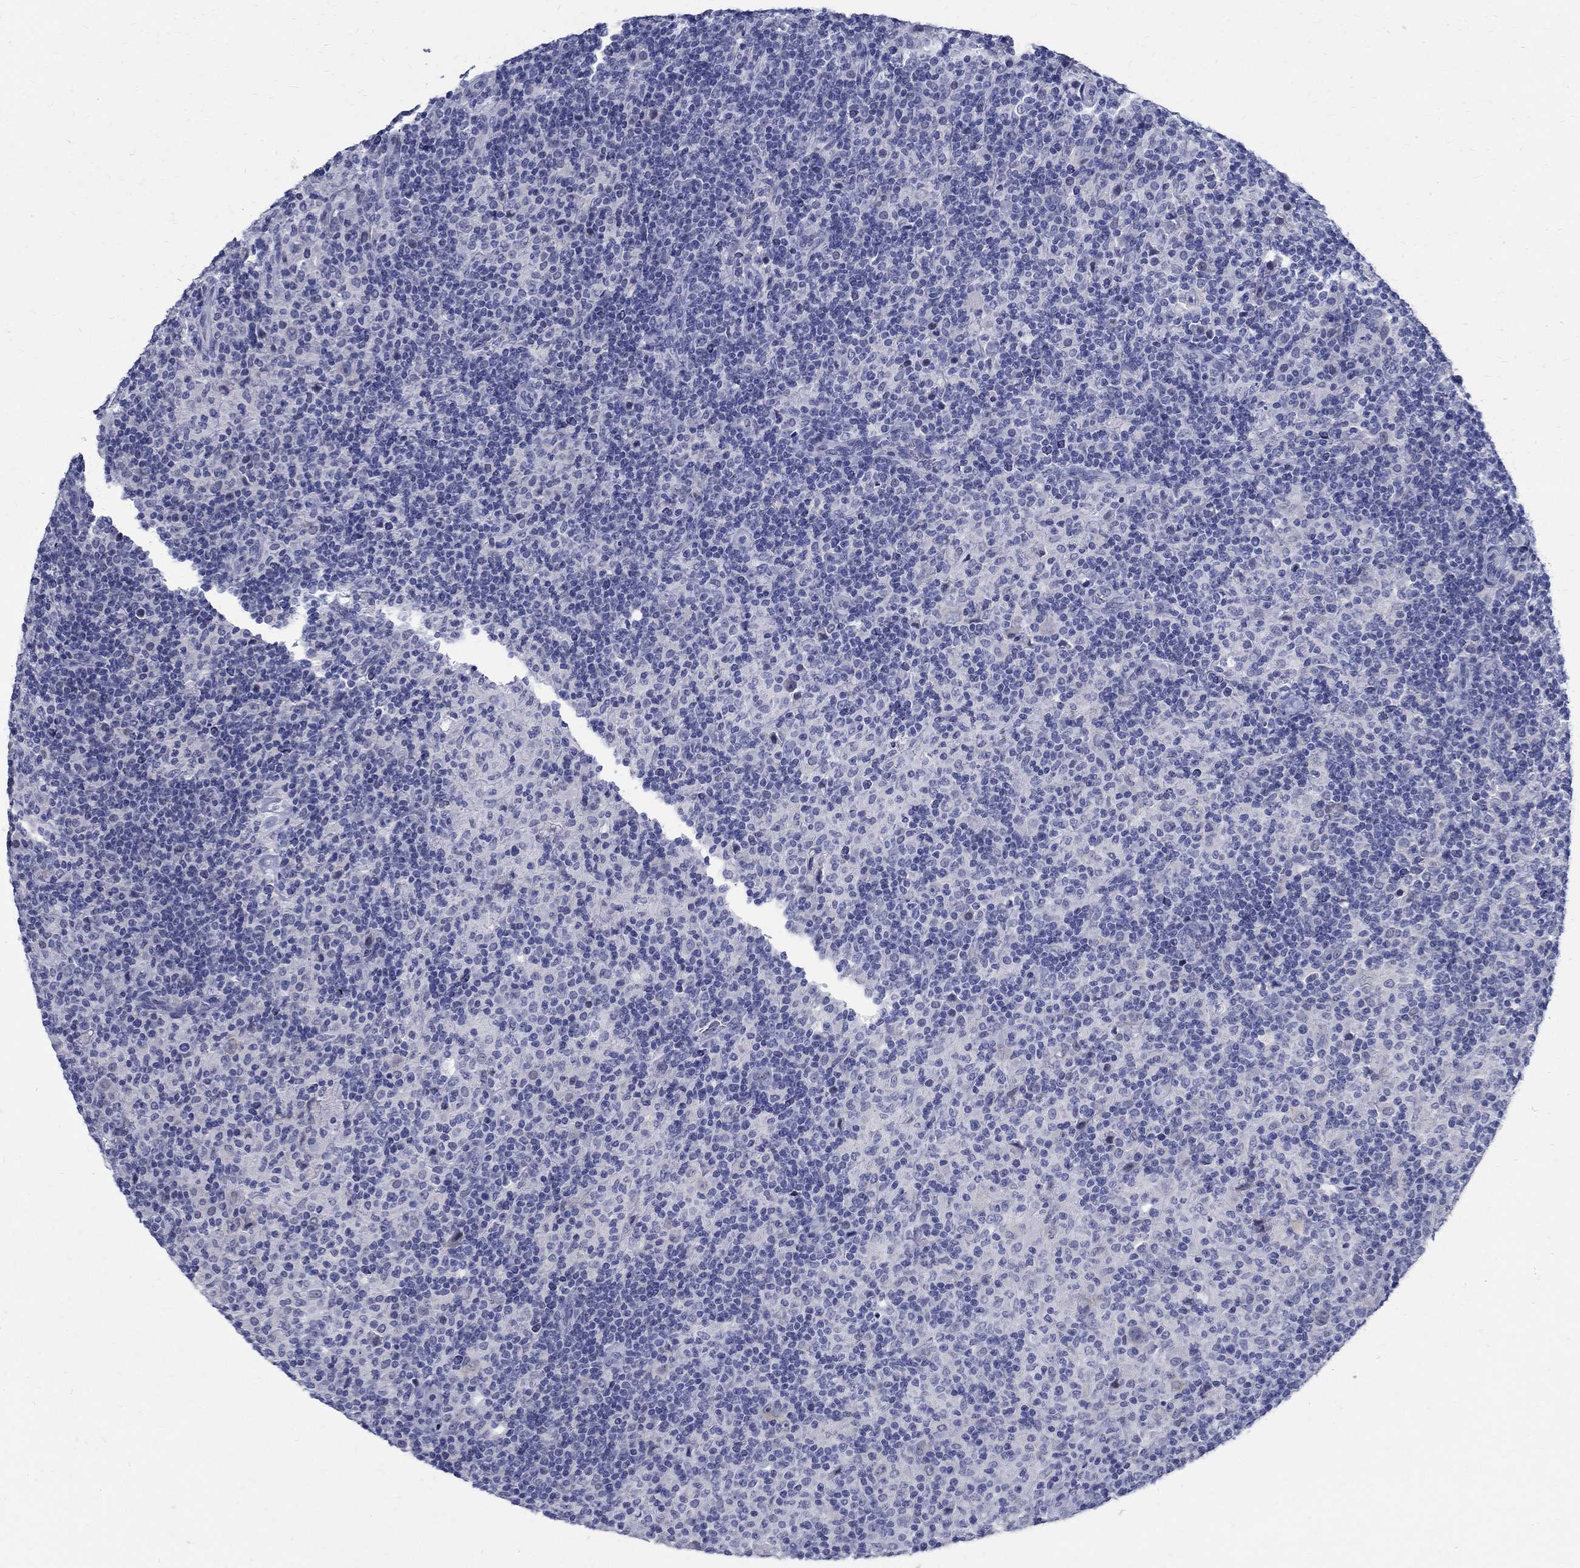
{"staining": {"intensity": "negative", "quantity": "none", "location": "none"}, "tissue": "lymphoma", "cell_type": "Tumor cells", "image_type": "cancer", "snomed": [{"axis": "morphology", "description": "Hodgkin's disease, NOS"}, {"axis": "topography", "description": "Lymph node"}], "caption": "High power microscopy image of an IHC micrograph of Hodgkin's disease, revealing no significant positivity in tumor cells.", "gene": "BSPRY", "patient": {"sex": "male", "age": 70}}